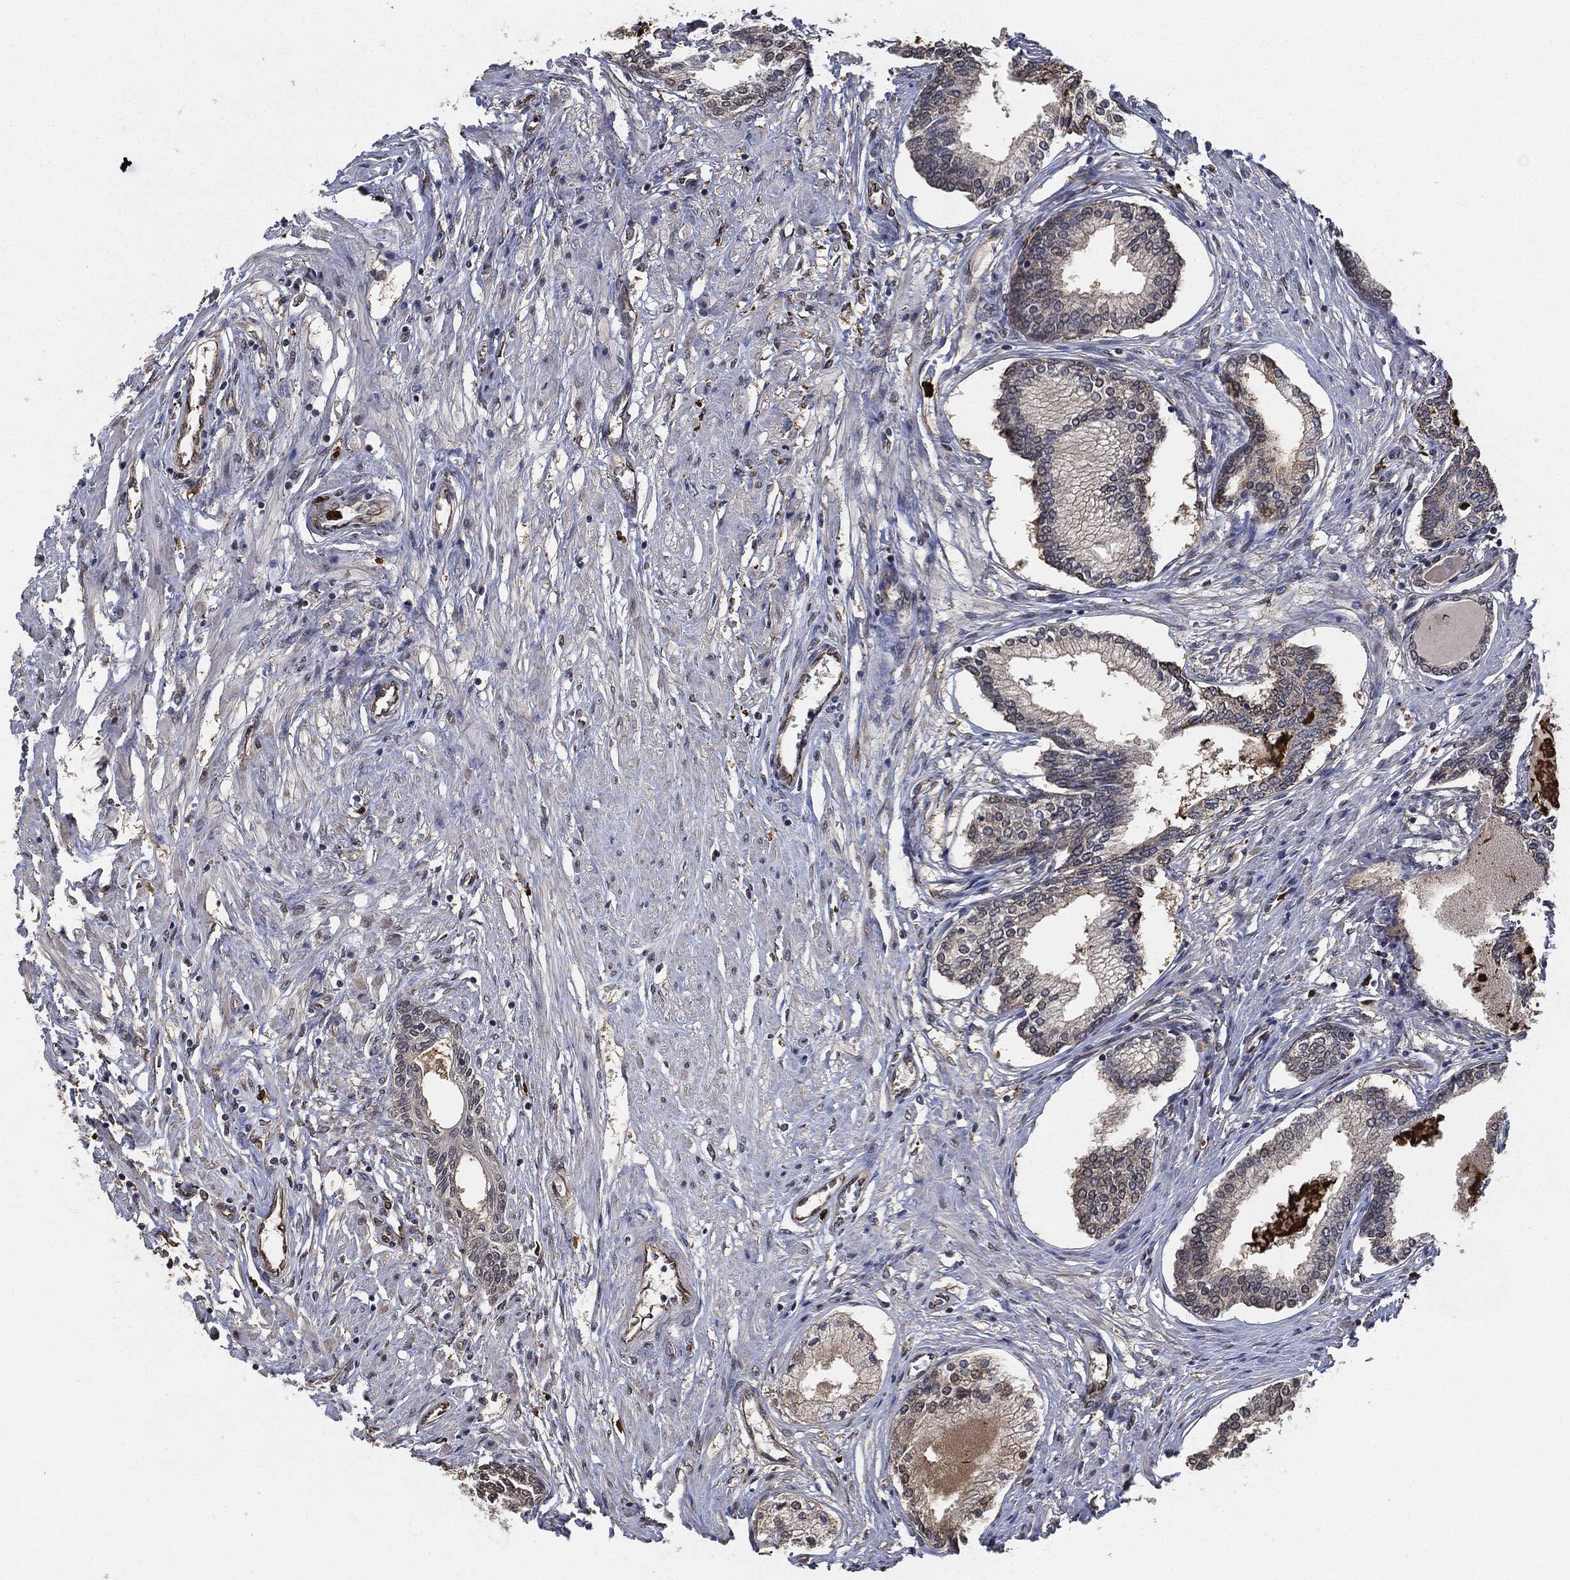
{"staining": {"intensity": "negative", "quantity": "none", "location": "none"}, "tissue": "prostate cancer", "cell_type": "Tumor cells", "image_type": "cancer", "snomed": [{"axis": "morphology", "description": "Adenocarcinoma, Low grade"}, {"axis": "topography", "description": "Prostate and seminal vesicle, NOS"}], "caption": "Immunohistochemistry (IHC) micrograph of prostate cancer (low-grade adenocarcinoma) stained for a protein (brown), which demonstrates no staining in tumor cells. (Stains: DAB IHC with hematoxylin counter stain, Microscopy: brightfield microscopy at high magnification).", "gene": "S100A9", "patient": {"sex": "male", "age": 61}}